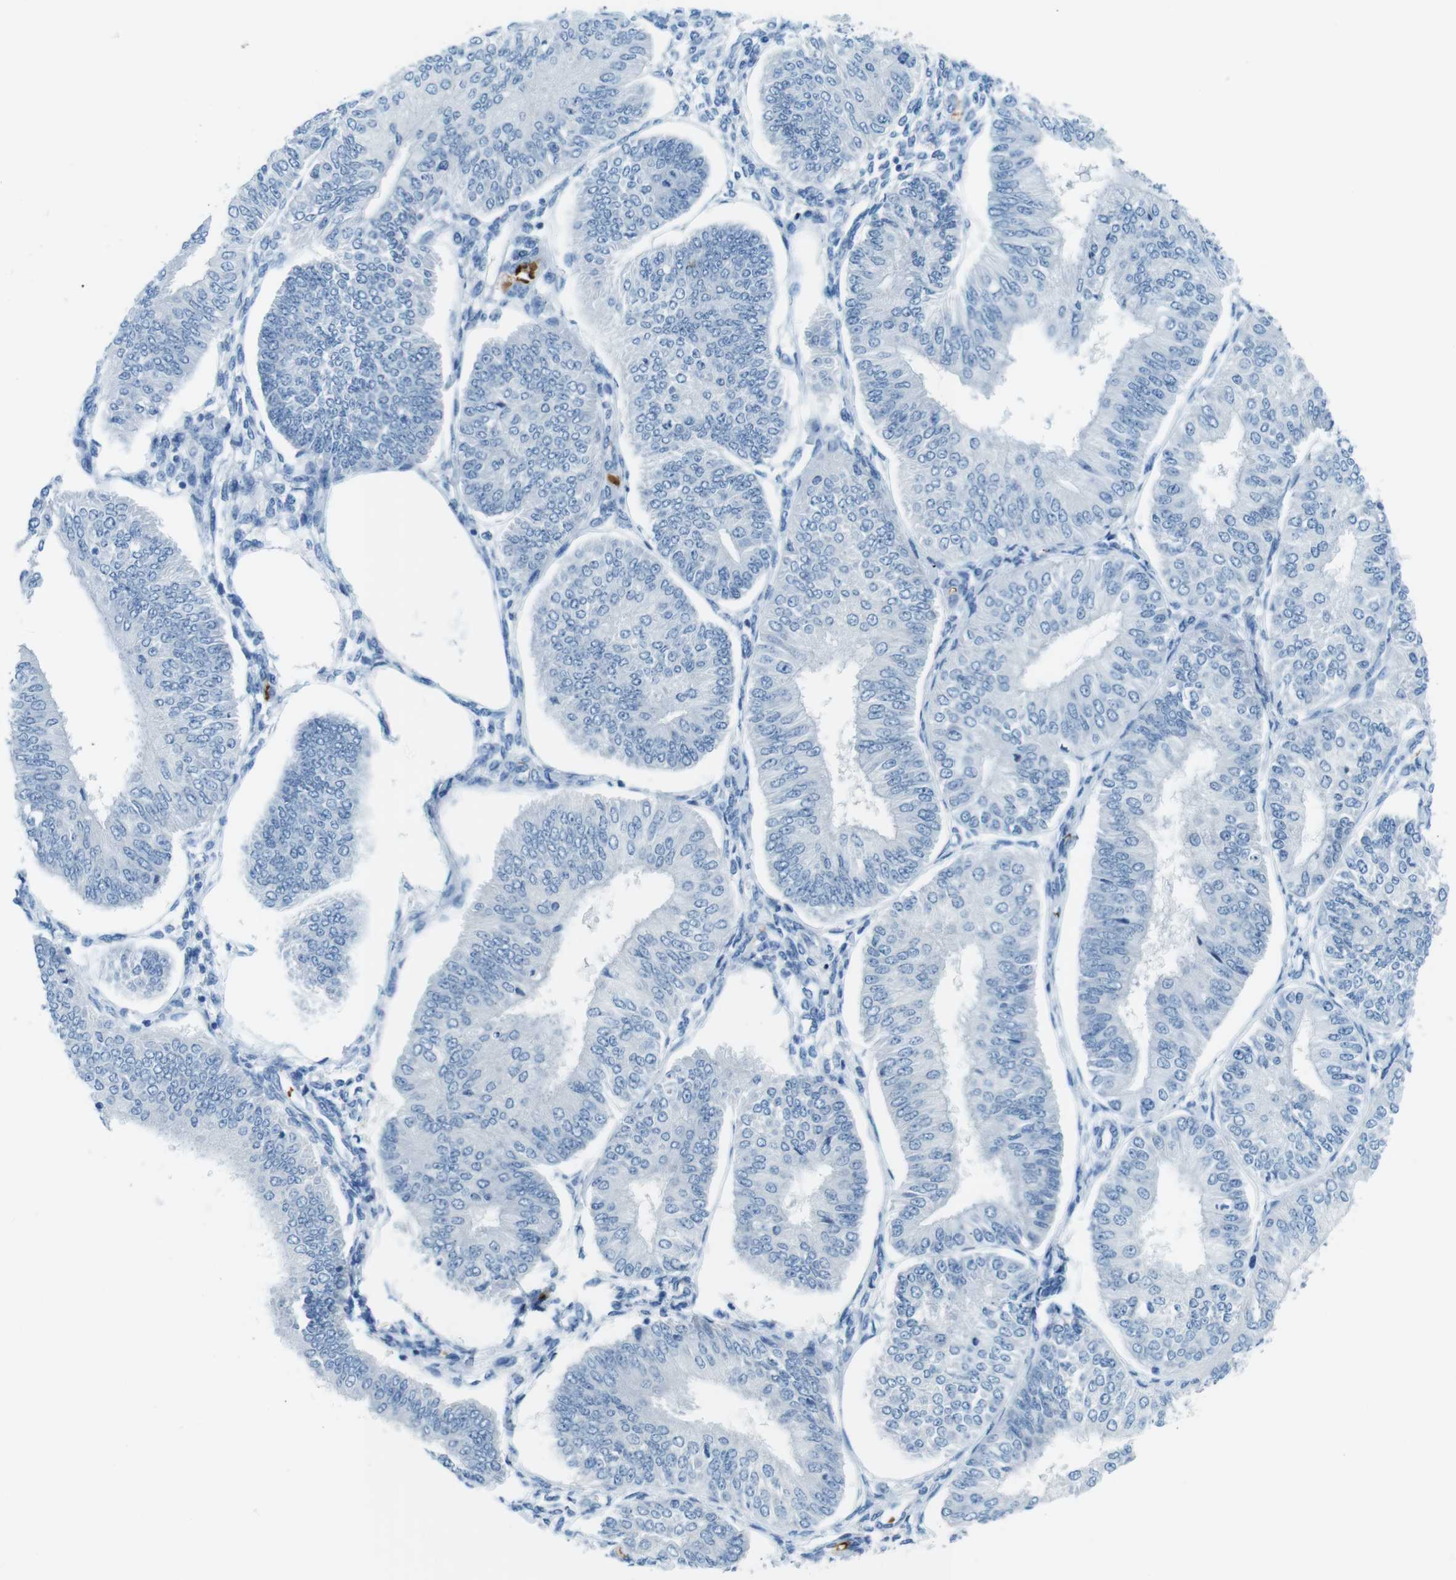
{"staining": {"intensity": "negative", "quantity": "none", "location": "none"}, "tissue": "endometrial cancer", "cell_type": "Tumor cells", "image_type": "cancer", "snomed": [{"axis": "morphology", "description": "Adenocarcinoma, NOS"}, {"axis": "topography", "description": "Endometrium"}], "caption": "Endometrial cancer (adenocarcinoma) was stained to show a protein in brown. There is no significant expression in tumor cells.", "gene": "TFAP2C", "patient": {"sex": "female", "age": 58}}